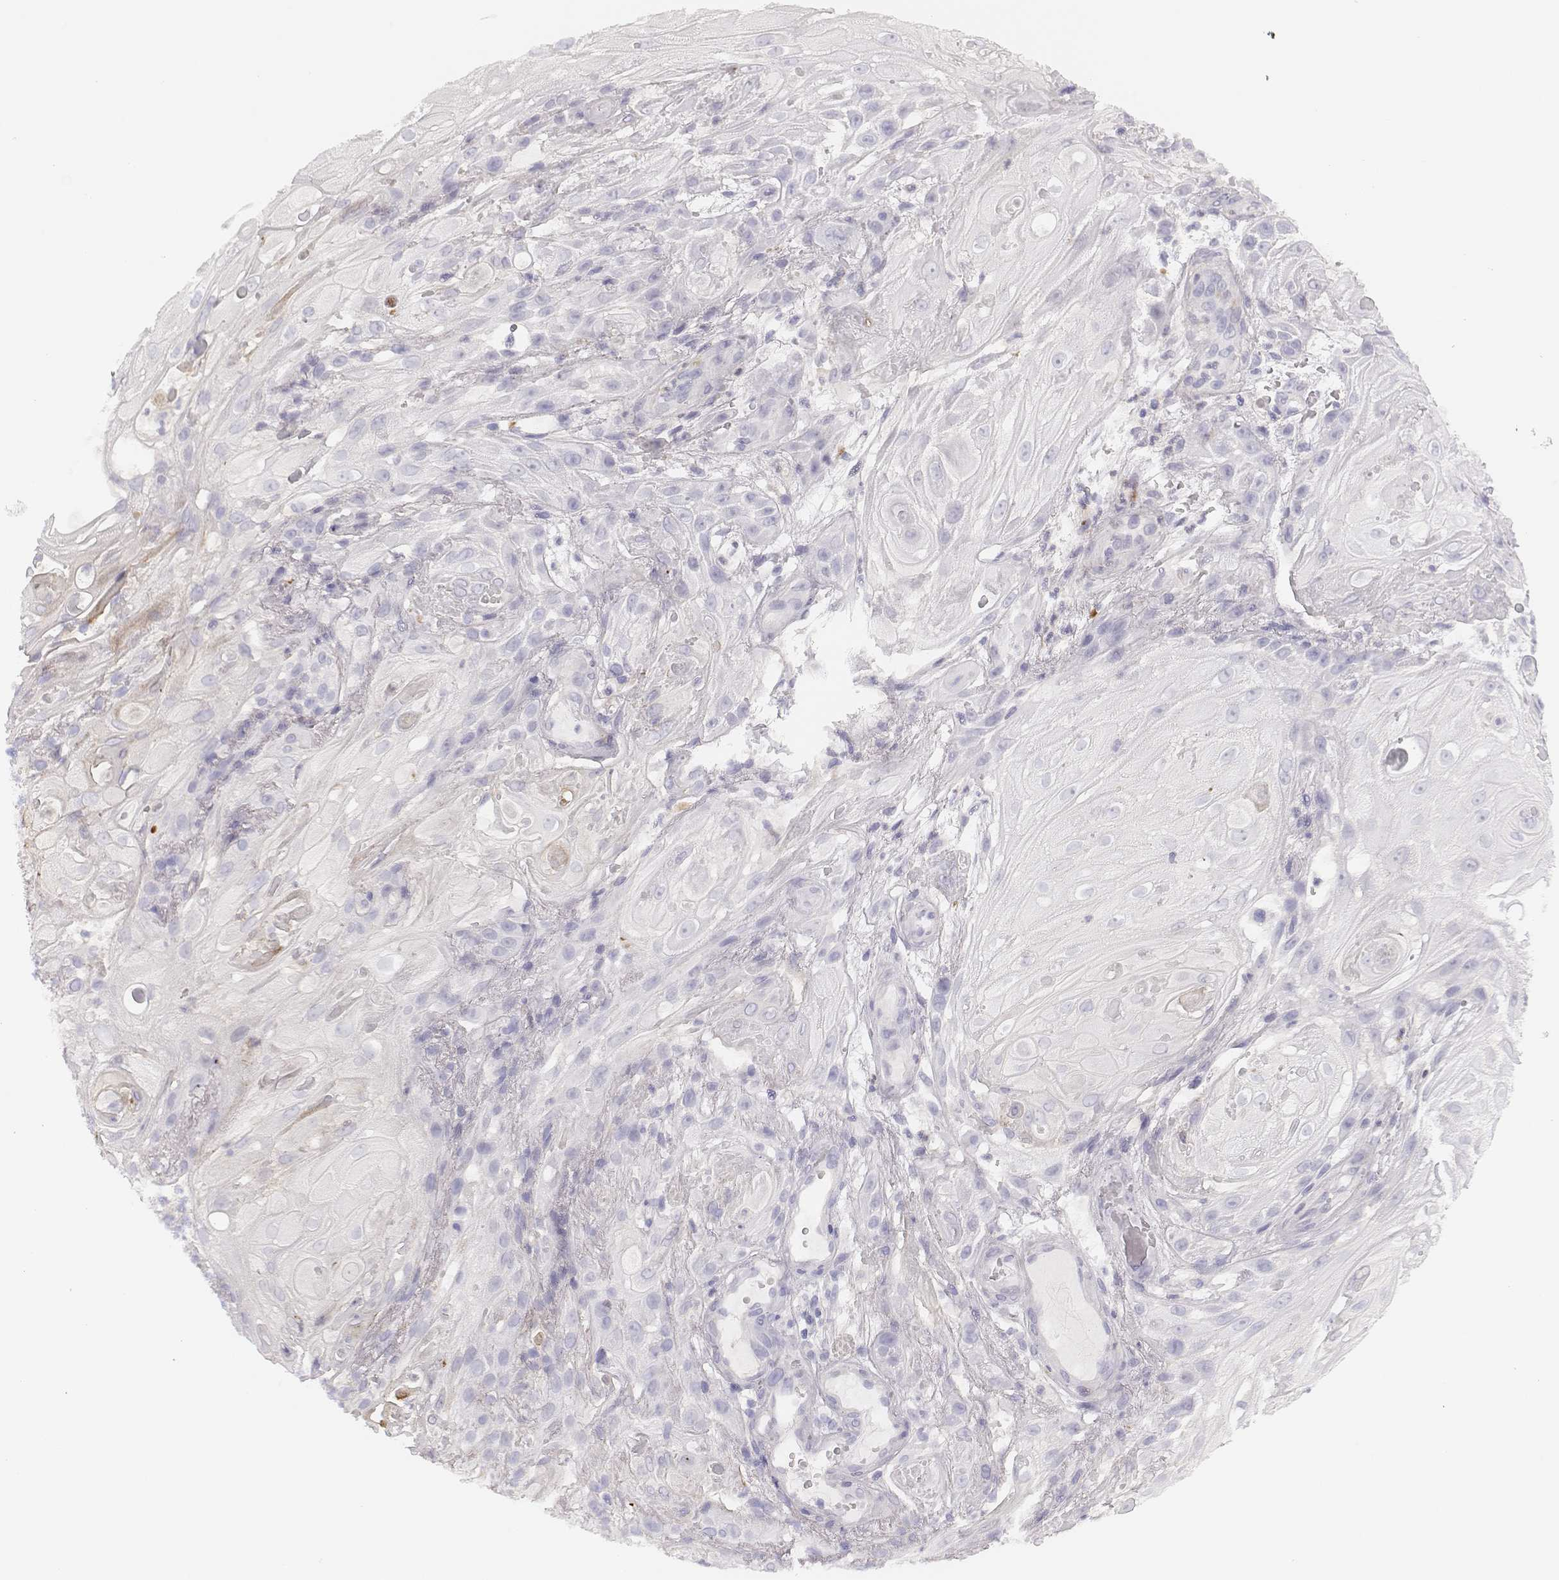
{"staining": {"intensity": "negative", "quantity": "none", "location": "none"}, "tissue": "skin cancer", "cell_type": "Tumor cells", "image_type": "cancer", "snomed": [{"axis": "morphology", "description": "Squamous cell carcinoma, NOS"}, {"axis": "topography", "description": "Skin"}], "caption": "Photomicrograph shows no protein expression in tumor cells of skin cancer (squamous cell carcinoma) tissue.", "gene": "ADAM7", "patient": {"sex": "male", "age": 62}}